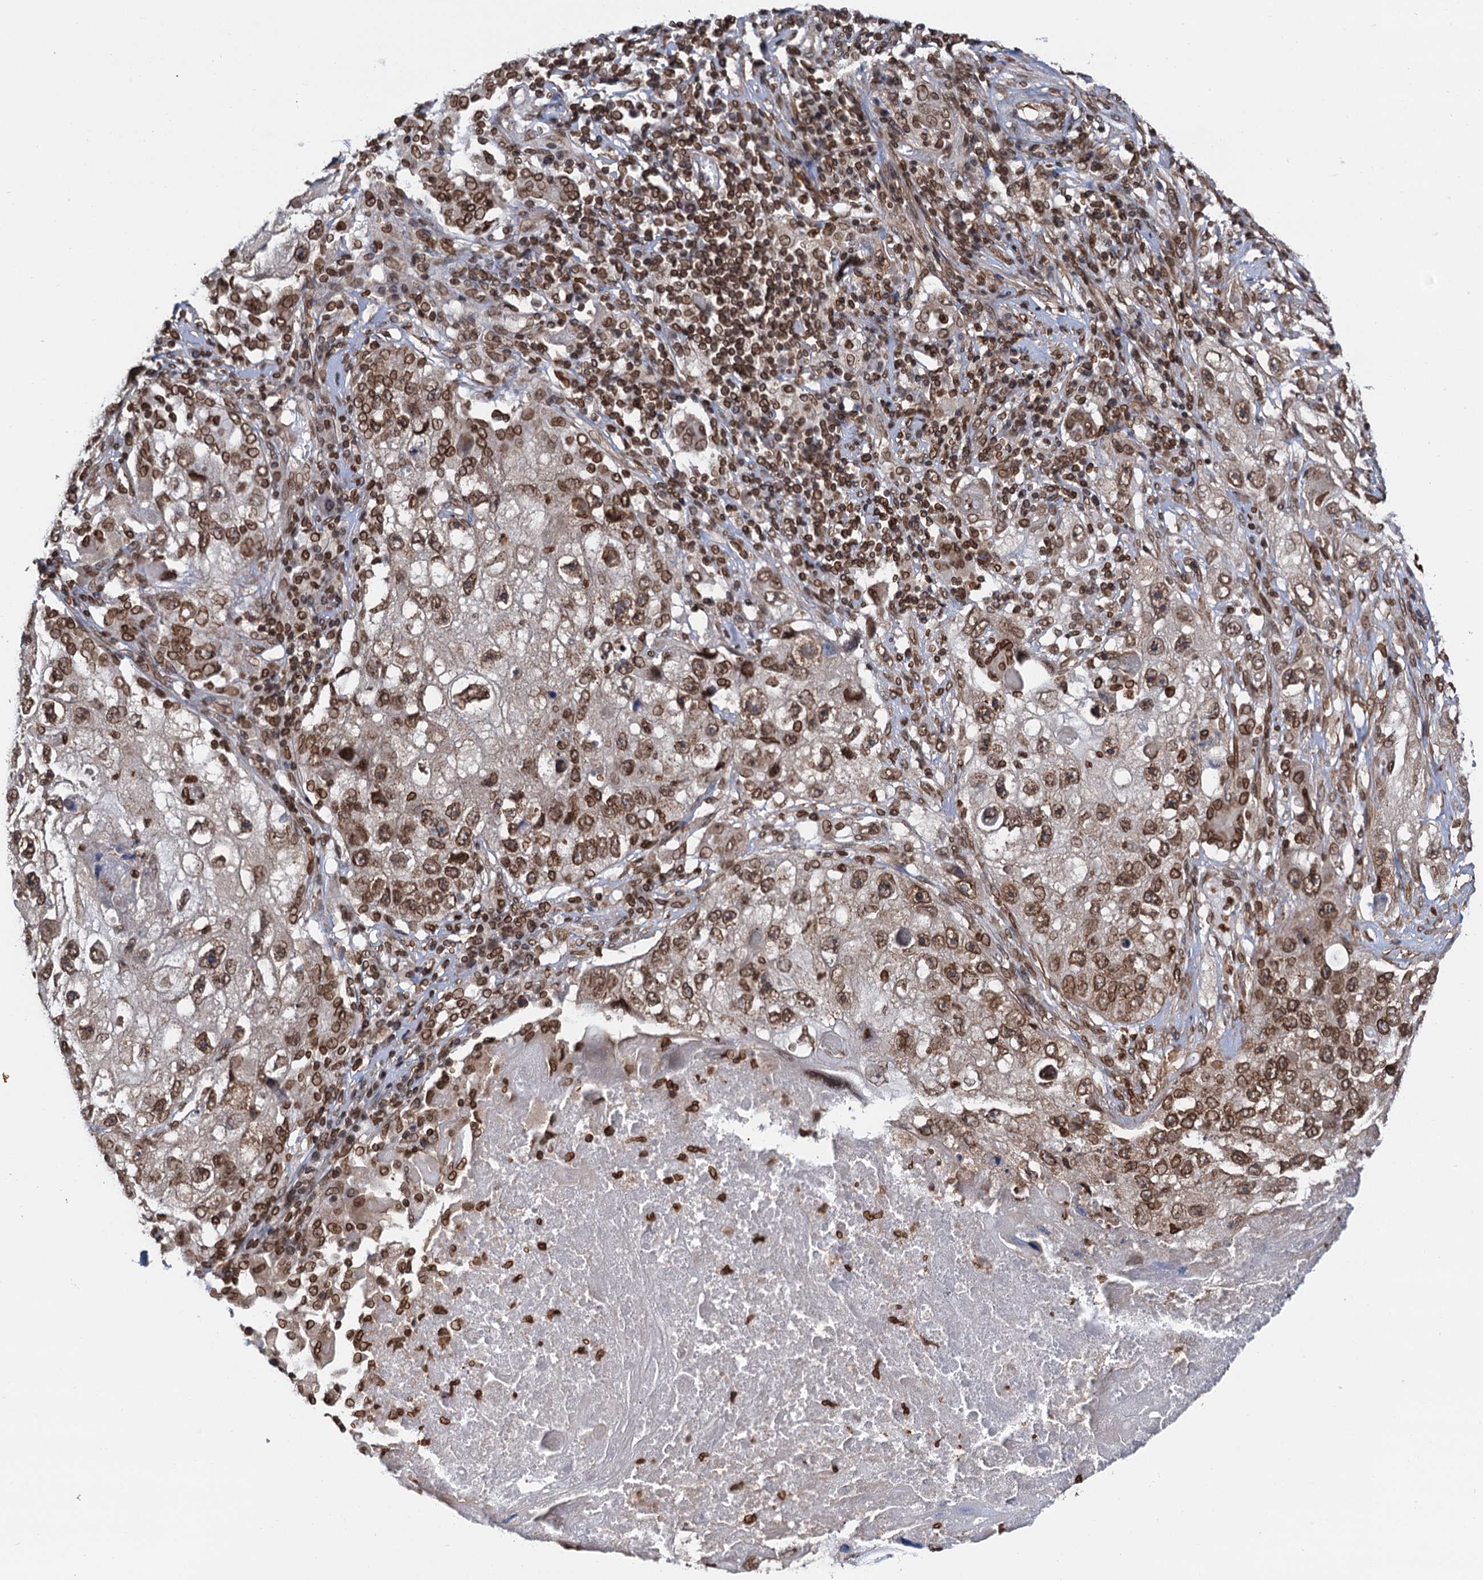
{"staining": {"intensity": "moderate", "quantity": ">75%", "location": "cytoplasmic/membranous,nuclear"}, "tissue": "lung cancer", "cell_type": "Tumor cells", "image_type": "cancer", "snomed": [{"axis": "morphology", "description": "Squamous cell carcinoma, NOS"}, {"axis": "topography", "description": "Lung"}], "caption": "Tumor cells show medium levels of moderate cytoplasmic/membranous and nuclear positivity in approximately >75% of cells in lung cancer. The protein is stained brown, and the nuclei are stained in blue (DAB IHC with brightfield microscopy, high magnification).", "gene": "ZC3H13", "patient": {"sex": "male", "age": 61}}